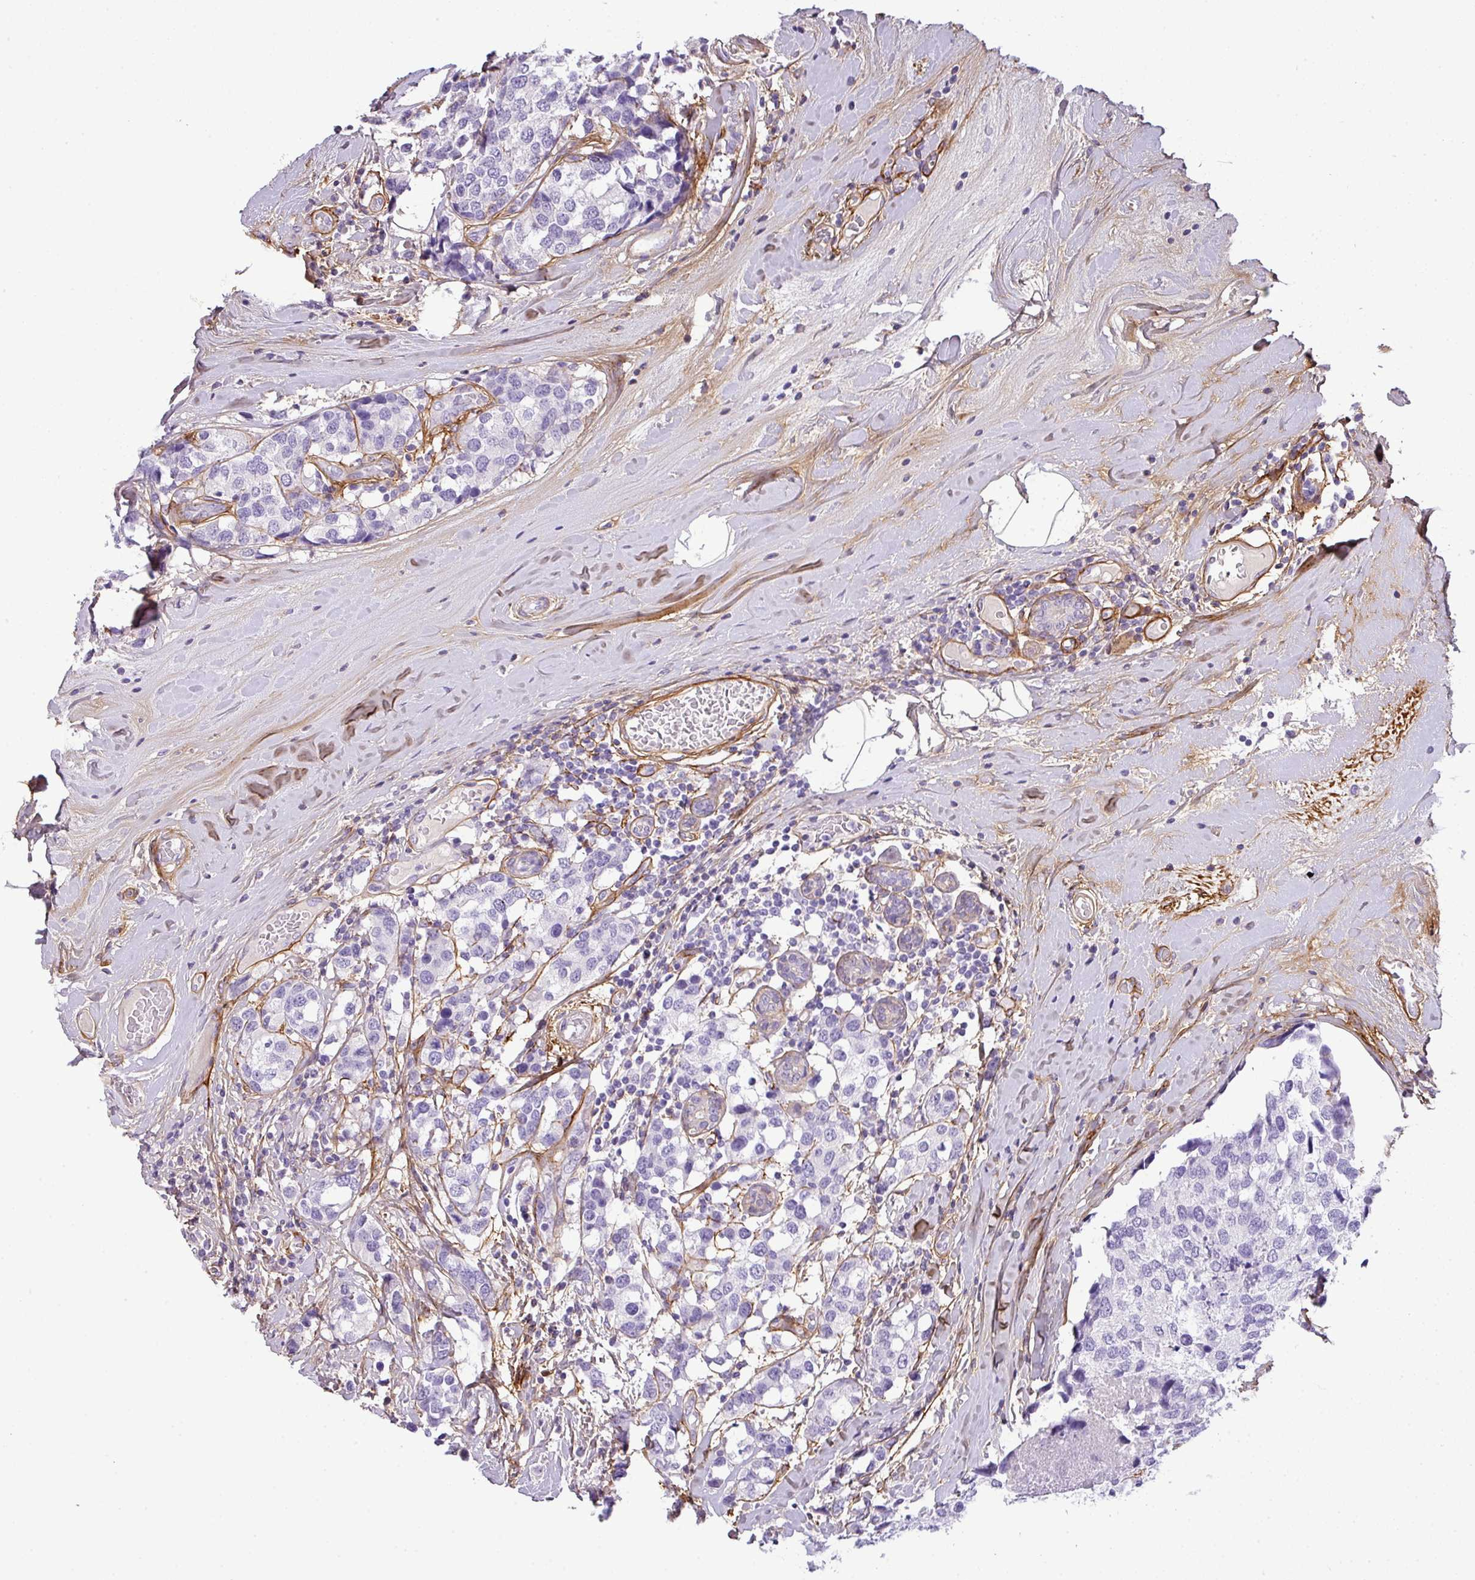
{"staining": {"intensity": "negative", "quantity": "none", "location": "none"}, "tissue": "breast cancer", "cell_type": "Tumor cells", "image_type": "cancer", "snomed": [{"axis": "morphology", "description": "Lobular carcinoma"}, {"axis": "topography", "description": "Breast"}], "caption": "This is an immunohistochemistry (IHC) histopathology image of human breast lobular carcinoma. There is no staining in tumor cells.", "gene": "PARD6G", "patient": {"sex": "female", "age": 59}}